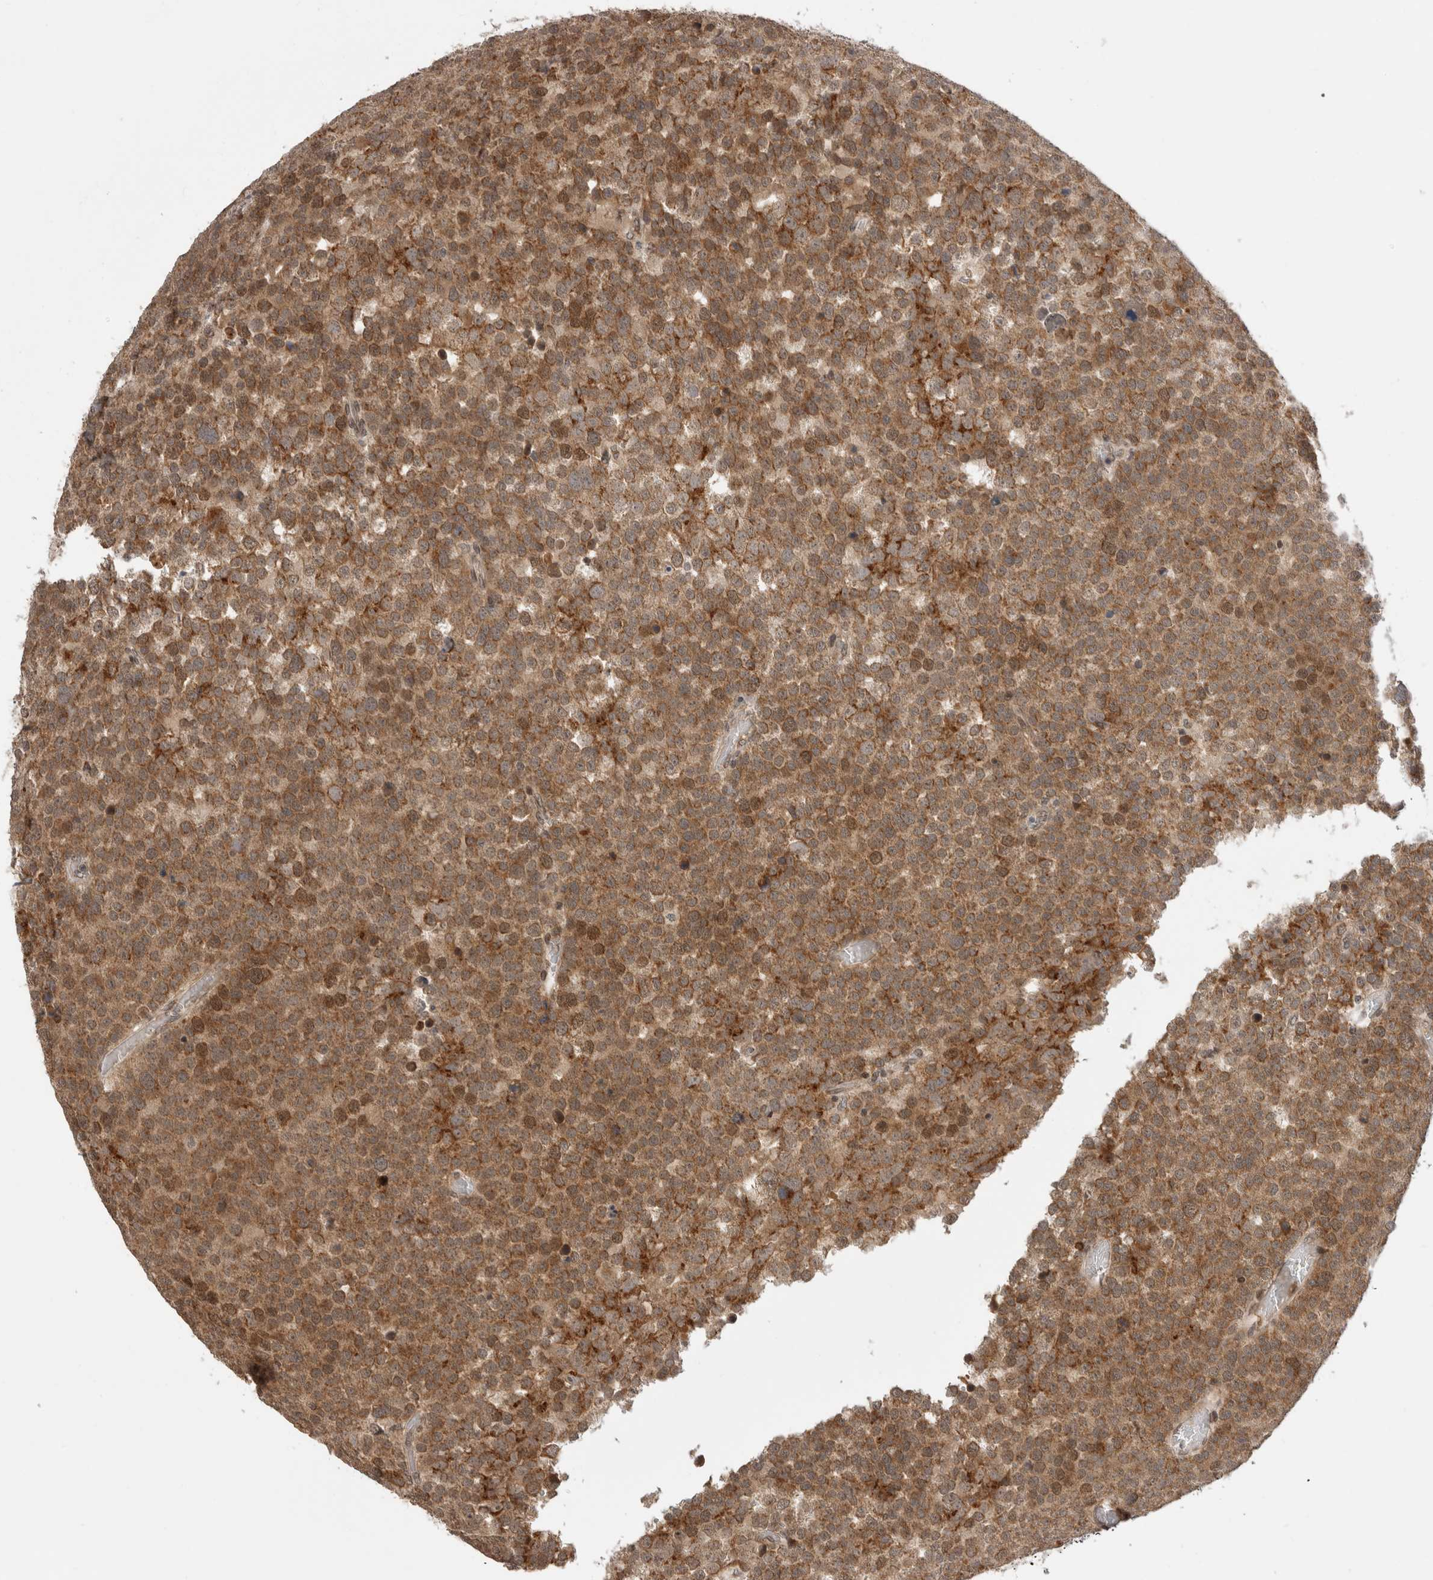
{"staining": {"intensity": "moderate", "quantity": ">75%", "location": "cytoplasmic/membranous,nuclear"}, "tissue": "testis cancer", "cell_type": "Tumor cells", "image_type": "cancer", "snomed": [{"axis": "morphology", "description": "Seminoma, NOS"}, {"axis": "topography", "description": "Testis"}], "caption": "This is an image of immunohistochemistry (IHC) staining of testis seminoma, which shows moderate staining in the cytoplasmic/membranous and nuclear of tumor cells.", "gene": "TMEM65", "patient": {"sex": "male", "age": 71}}